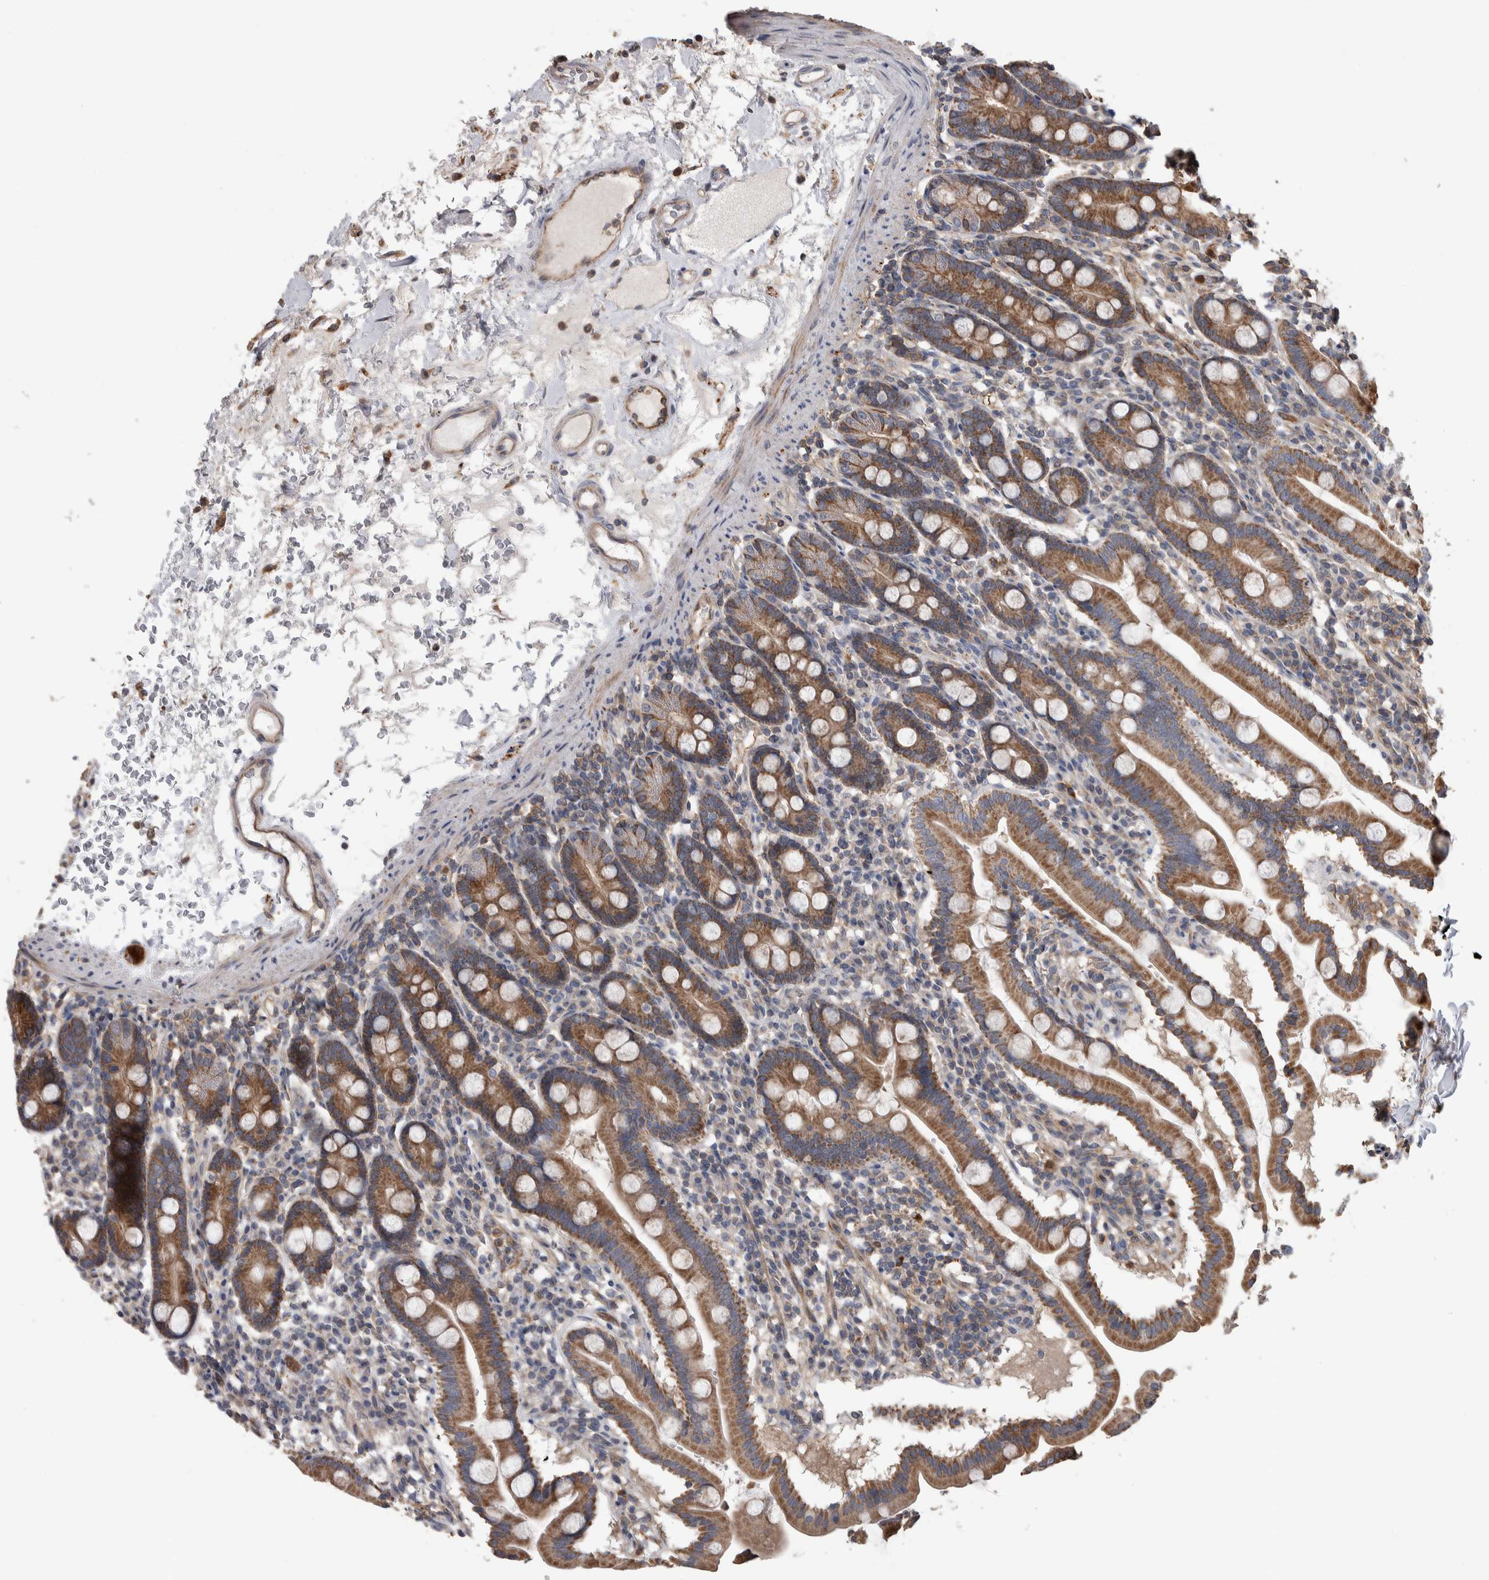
{"staining": {"intensity": "moderate", "quantity": ">75%", "location": "cytoplasmic/membranous"}, "tissue": "duodenum", "cell_type": "Glandular cells", "image_type": "normal", "snomed": [{"axis": "morphology", "description": "Normal tissue, NOS"}, {"axis": "topography", "description": "Duodenum"}], "caption": "IHC (DAB (3,3'-diaminobenzidine)) staining of benign human duodenum shows moderate cytoplasmic/membranous protein expression in approximately >75% of glandular cells. (DAB (3,3'-diaminobenzidine) IHC, brown staining for protein, blue staining for nuclei).", "gene": "SDCBP", "patient": {"sex": "male", "age": 50}}